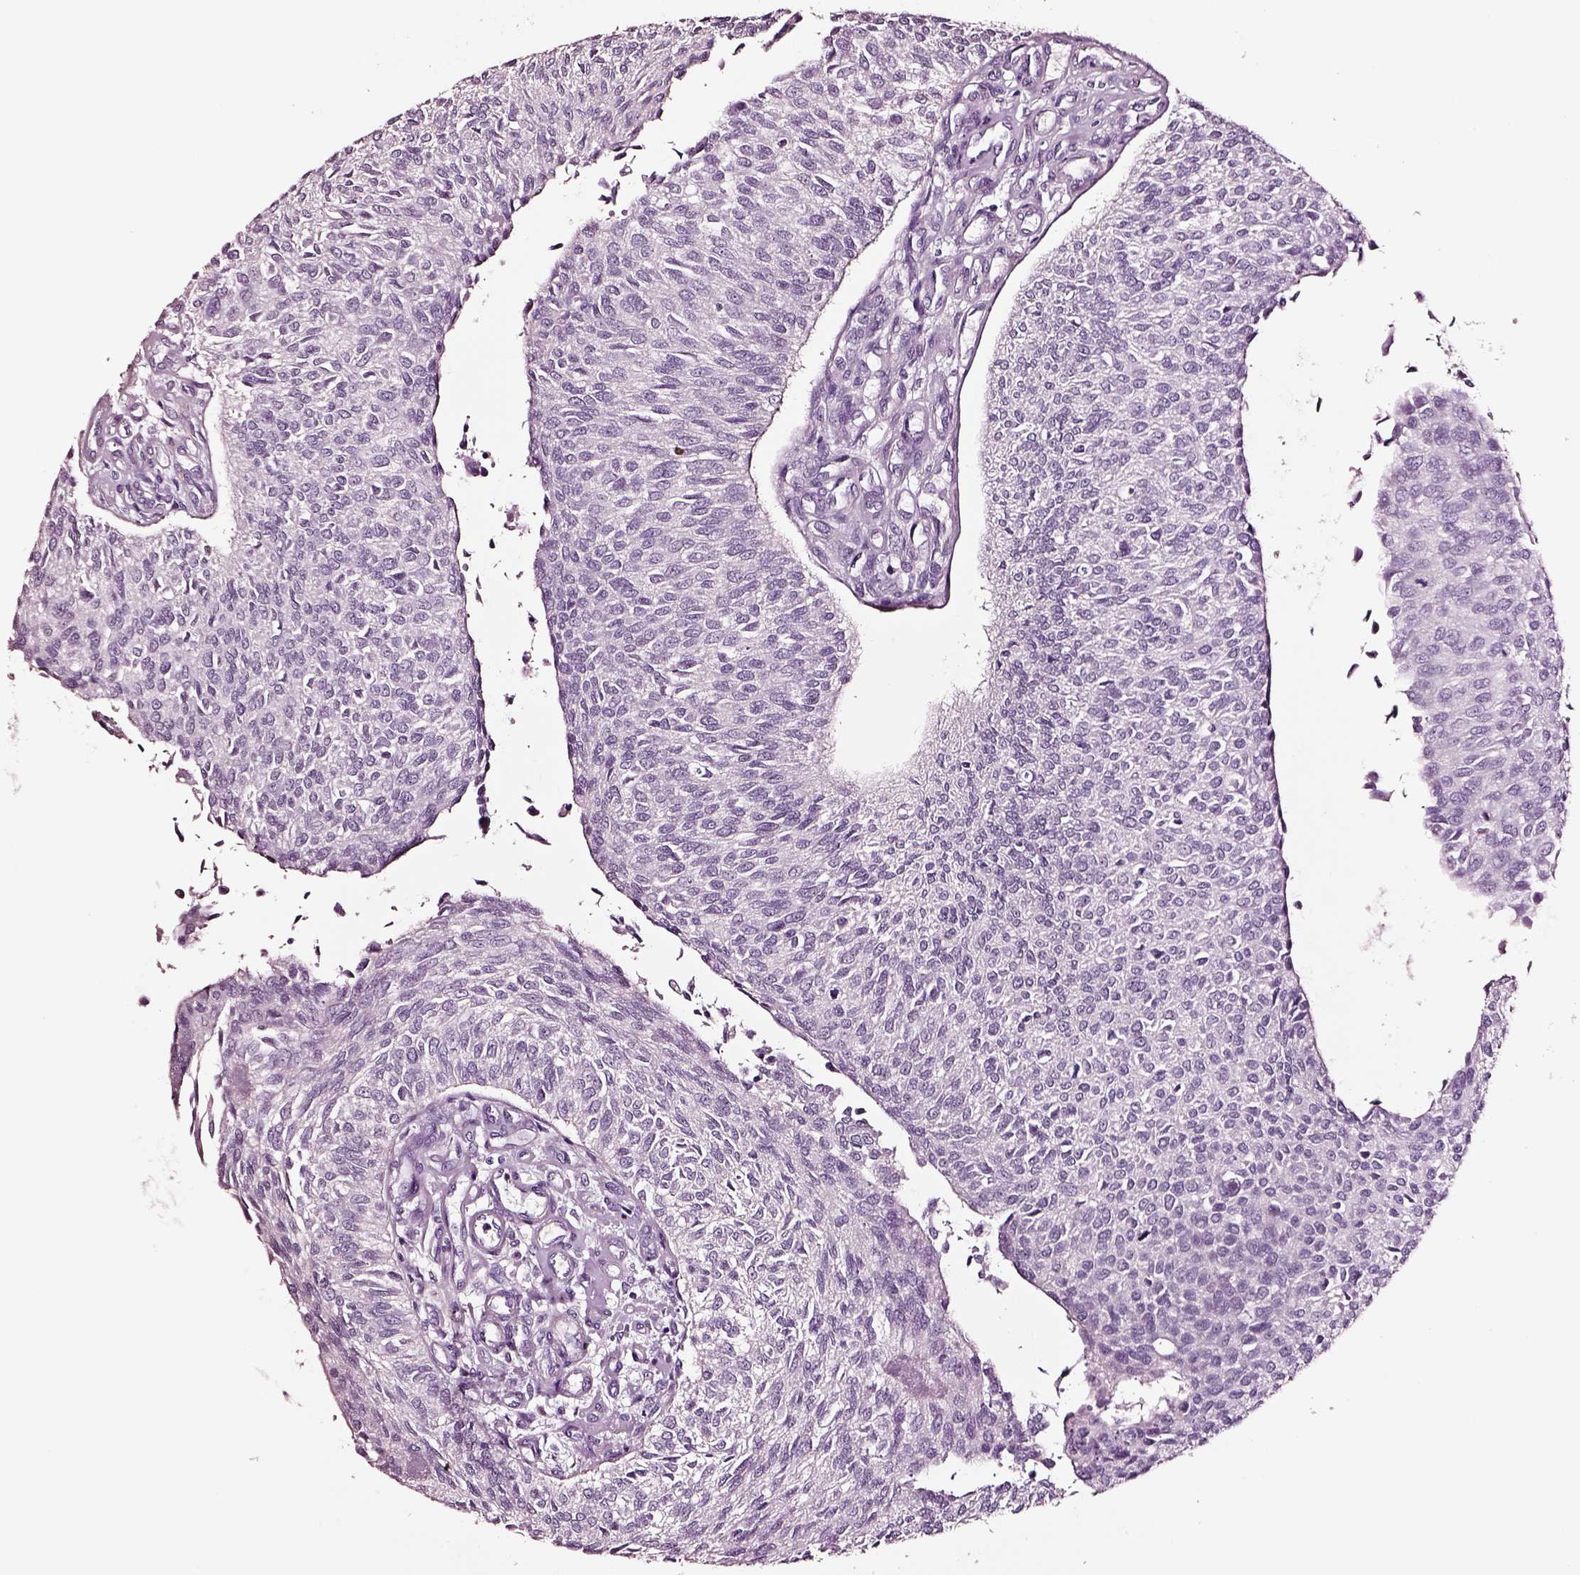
{"staining": {"intensity": "negative", "quantity": "none", "location": "none"}, "tissue": "urothelial cancer", "cell_type": "Tumor cells", "image_type": "cancer", "snomed": [{"axis": "morphology", "description": "Urothelial carcinoma, NOS"}, {"axis": "topography", "description": "Urinary bladder"}], "caption": "High magnification brightfield microscopy of urothelial cancer stained with DAB (3,3'-diaminobenzidine) (brown) and counterstained with hematoxylin (blue): tumor cells show no significant positivity.", "gene": "SOX10", "patient": {"sex": "male", "age": 55}}